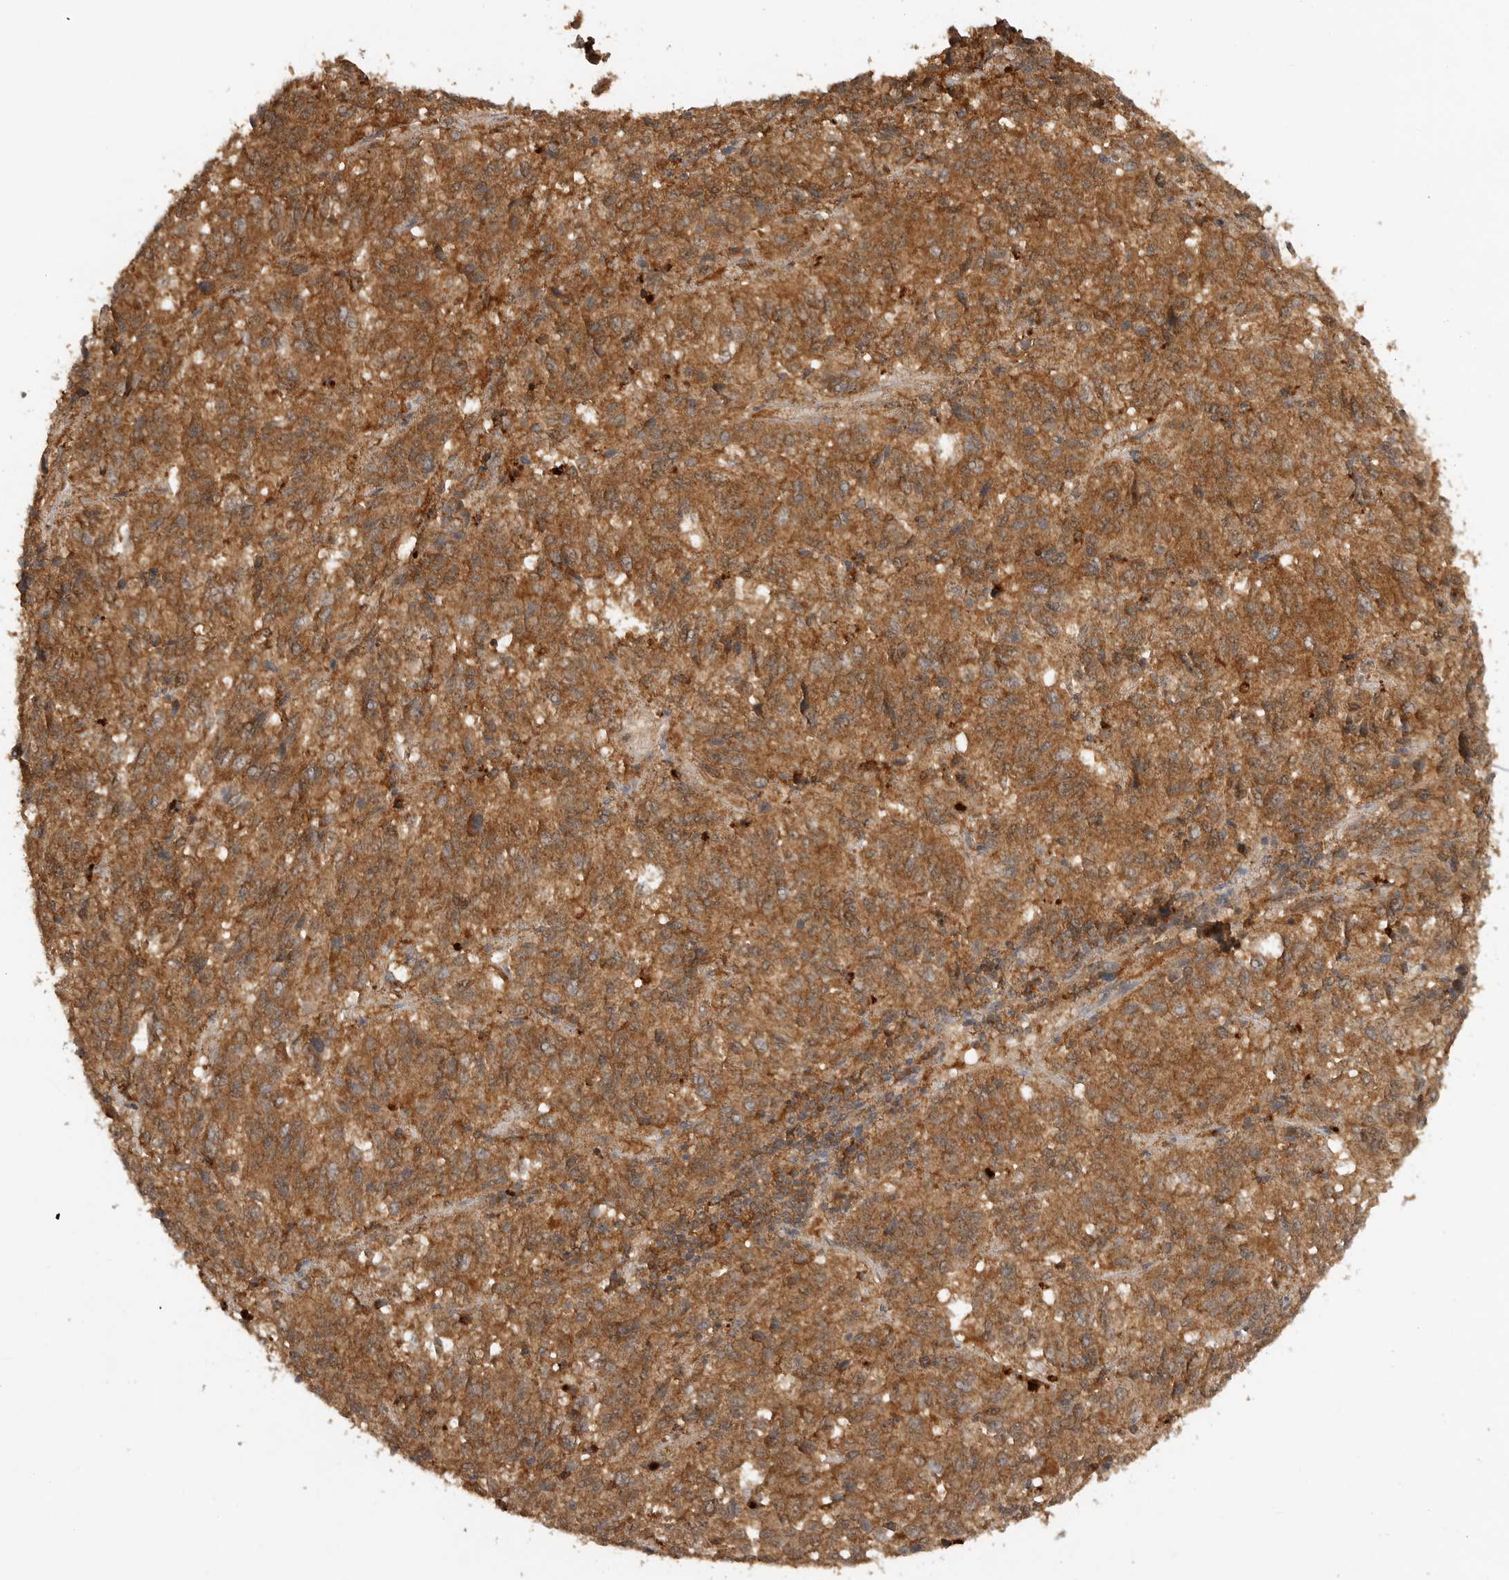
{"staining": {"intensity": "moderate", "quantity": ">75%", "location": "cytoplasmic/membranous"}, "tissue": "melanoma", "cell_type": "Tumor cells", "image_type": "cancer", "snomed": [{"axis": "morphology", "description": "Malignant melanoma, Metastatic site"}, {"axis": "topography", "description": "Lung"}], "caption": "Immunohistochemical staining of malignant melanoma (metastatic site) displays moderate cytoplasmic/membranous protein positivity in about >75% of tumor cells.", "gene": "ICOSLG", "patient": {"sex": "male", "age": 64}}